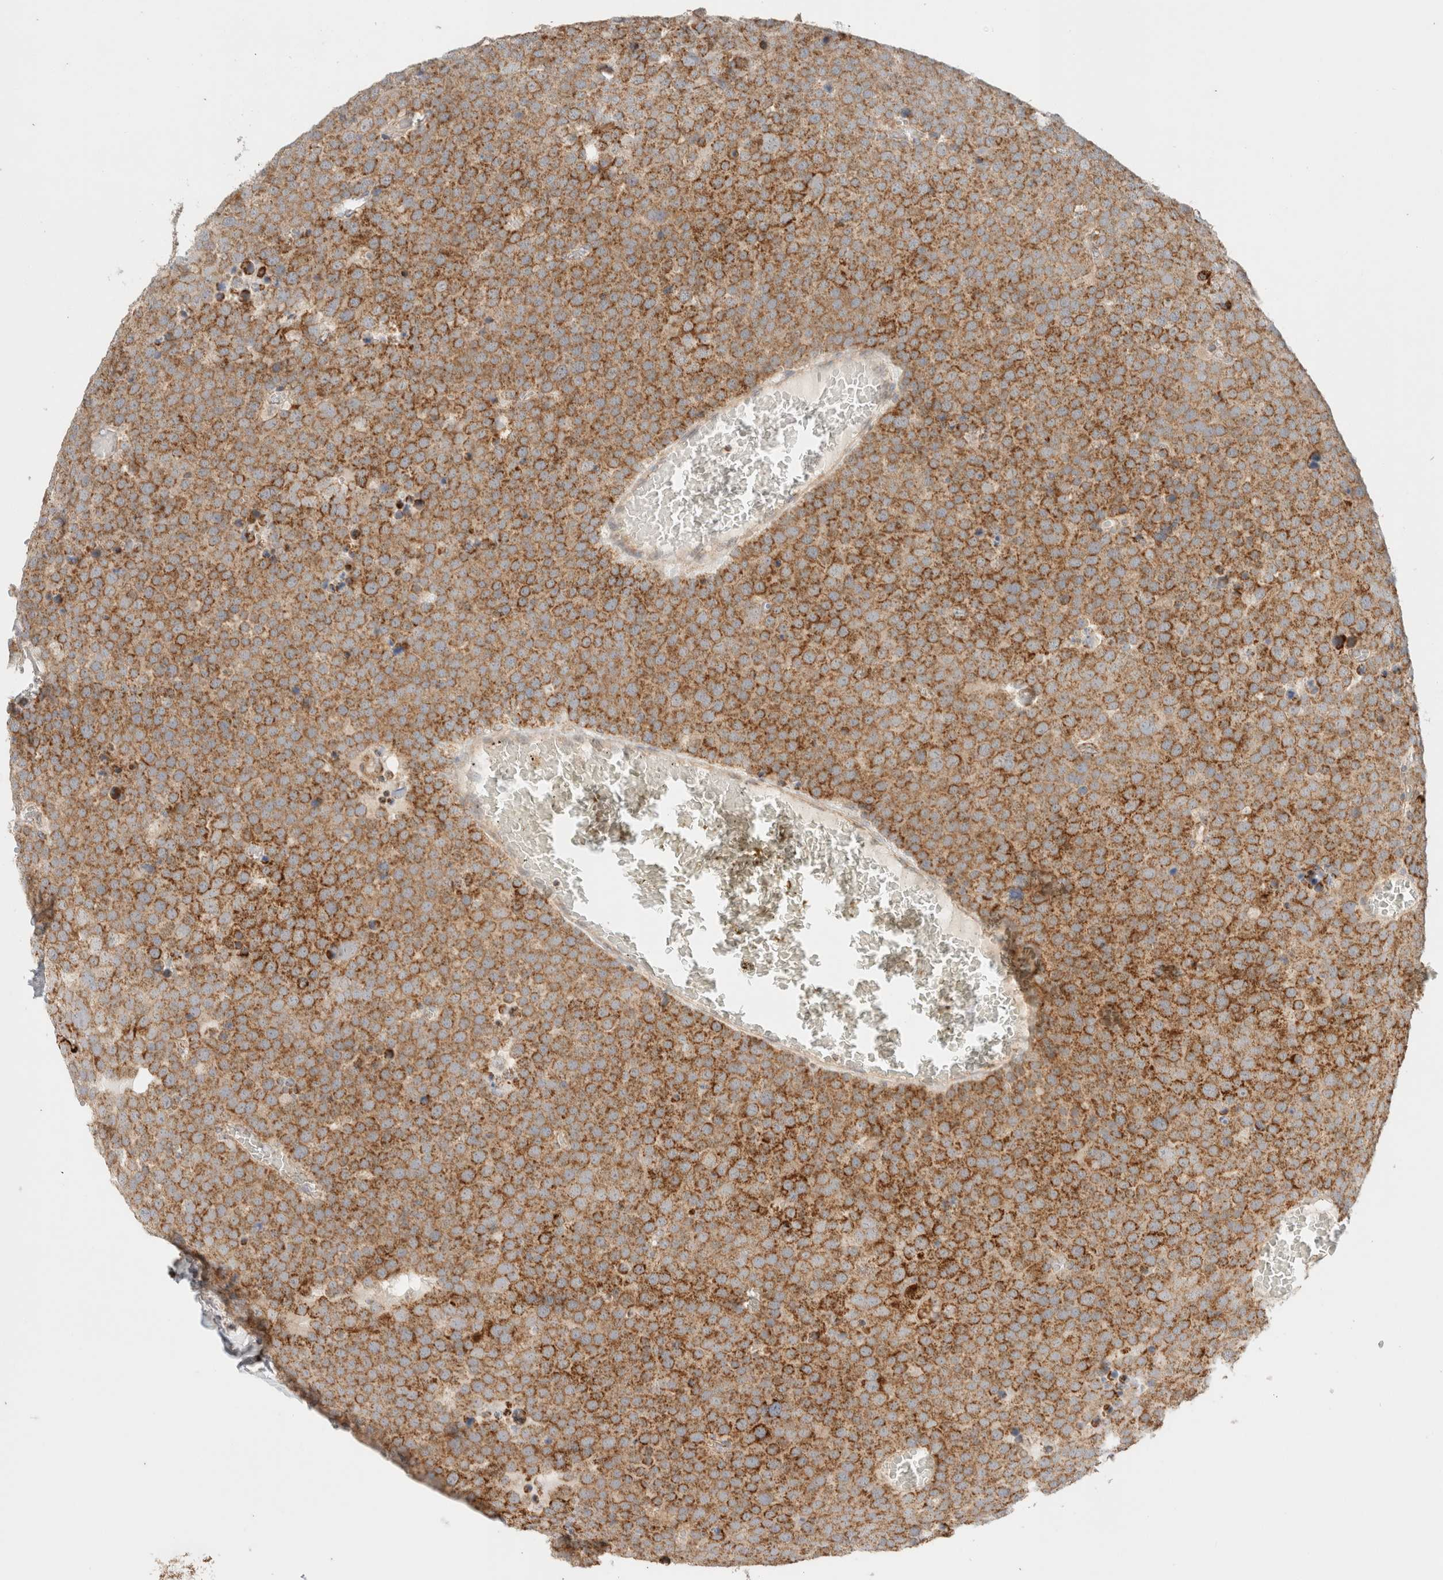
{"staining": {"intensity": "strong", "quantity": ">75%", "location": "cytoplasmic/membranous"}, "tissue": "testis cancer", "cell_type": "Tumor cells", "image_type": "cancer", "snomed": [{"axis": "morphology", "description": "Seminoma, NOS"}, {"axis": "topography", "description": "Testis"}], "caption": "IHC (DAB (3,3'-diaminobenzidine)) staining of testis cancer (seminoma) demonstrates strong cytoplasmic/membranous protein positivity in approximately >75% of tumor cells. The staining is performed using DAB (3,3'-diaminobenzidine) brown chromogen to label protein expression. The nuclei are counter-stained blue using hematoxylin.", "gene": "MRM3", "patient": {"sex": "male", "age": 71}}